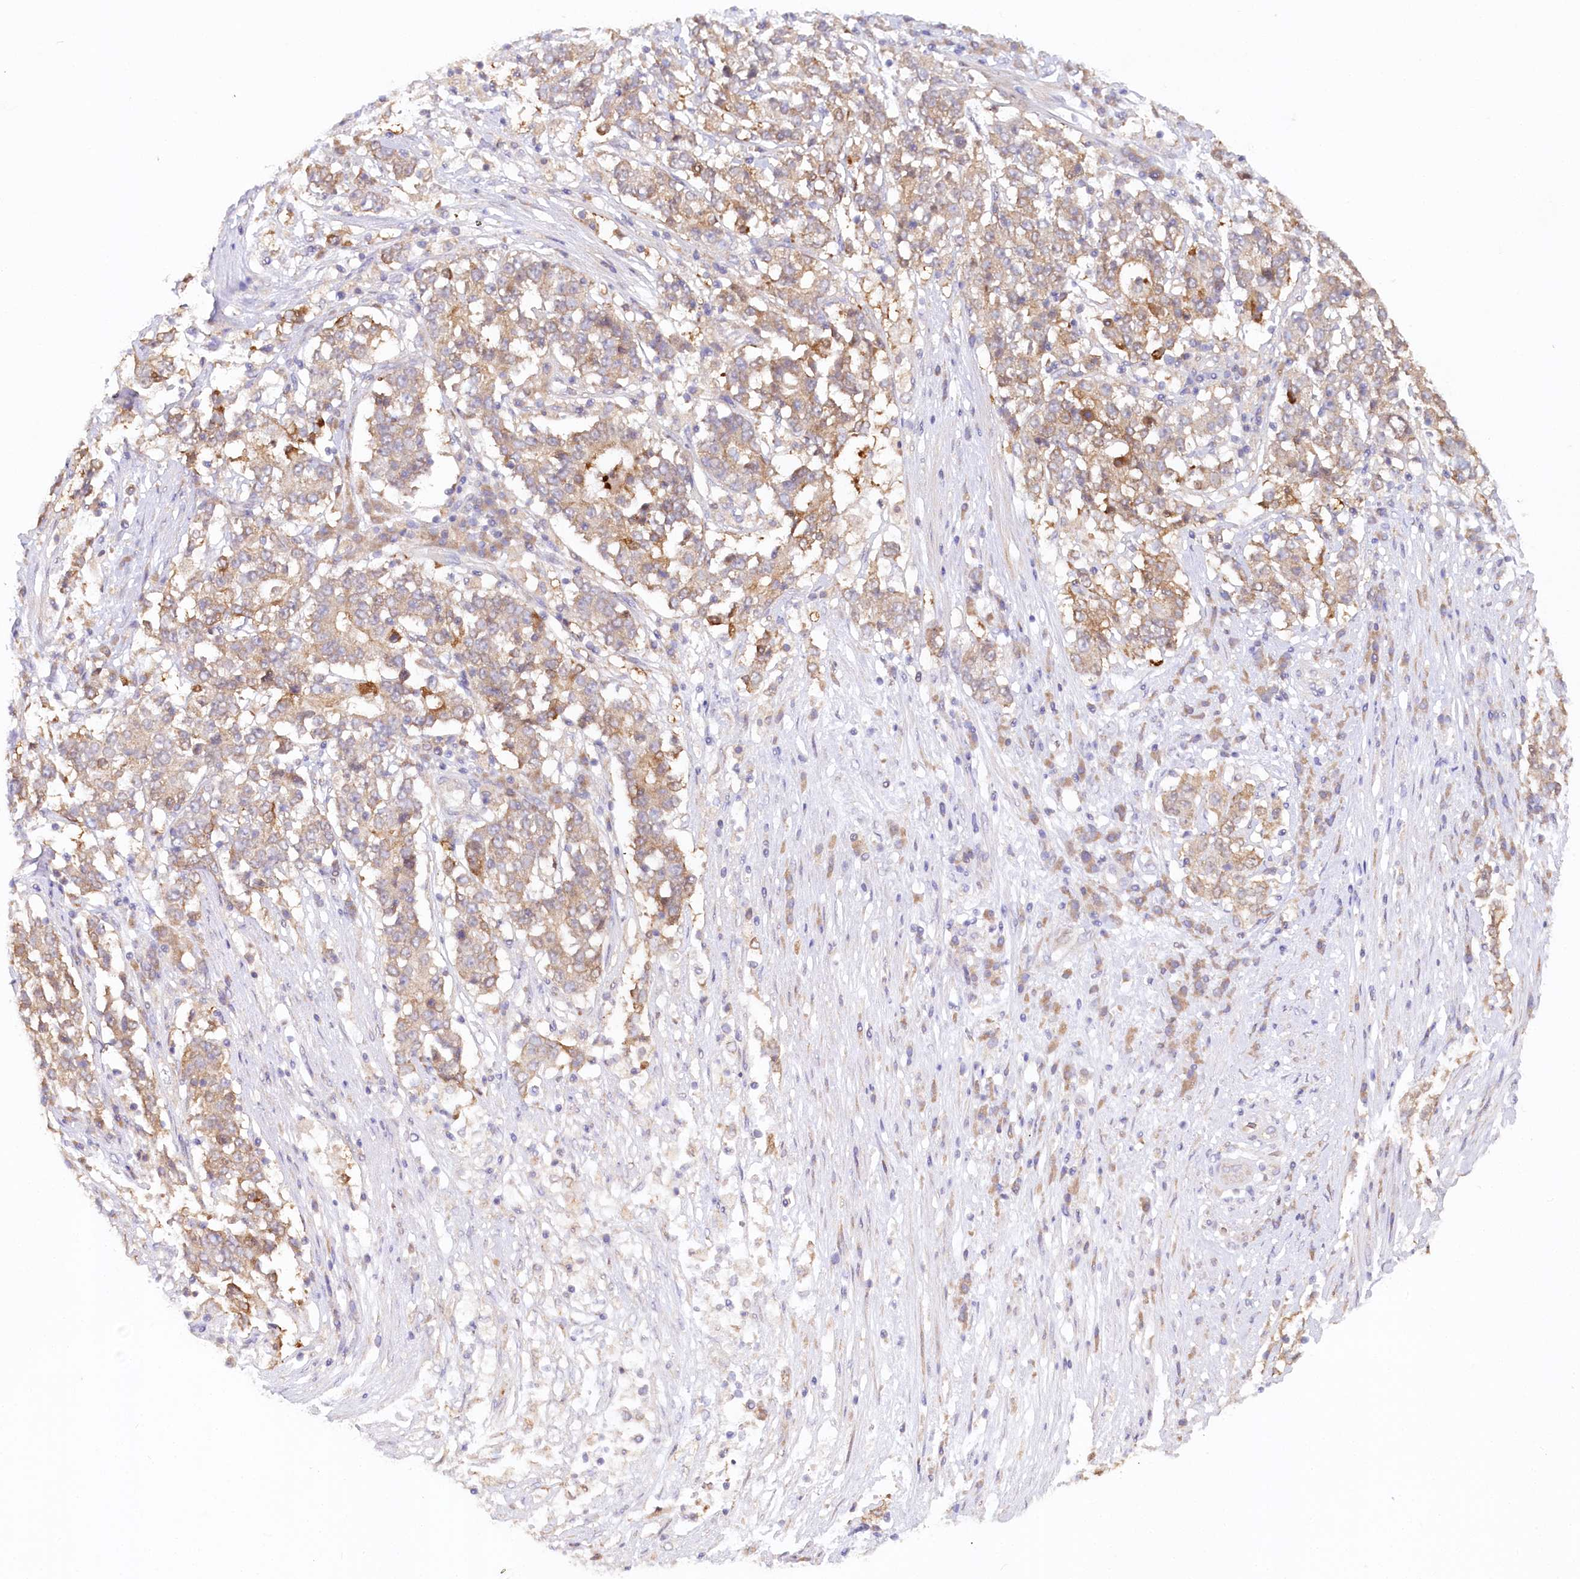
{"staining": {"intensity": "moderate", "quantity": ">75%", "location": "cytoplasmic/membranous"}, "tissue": "stomach cancer", "cell_type": "Tumor cells", "image_type": "cancer", "snomed": [{"axis": "morphology", "description": "Adenocarcinoma, NOS"}, {"axis": "topography", "description": "Stomach"}], "caption": "IHC micrograph of human stomach cancer stained for a protein (brown), which reveals medium levels of moderate cytoplasmic/membranous expression in approximately >75% of tumor cells.", "gene": "PAIP2", "patient": {"sex": "male", "age": 59}}